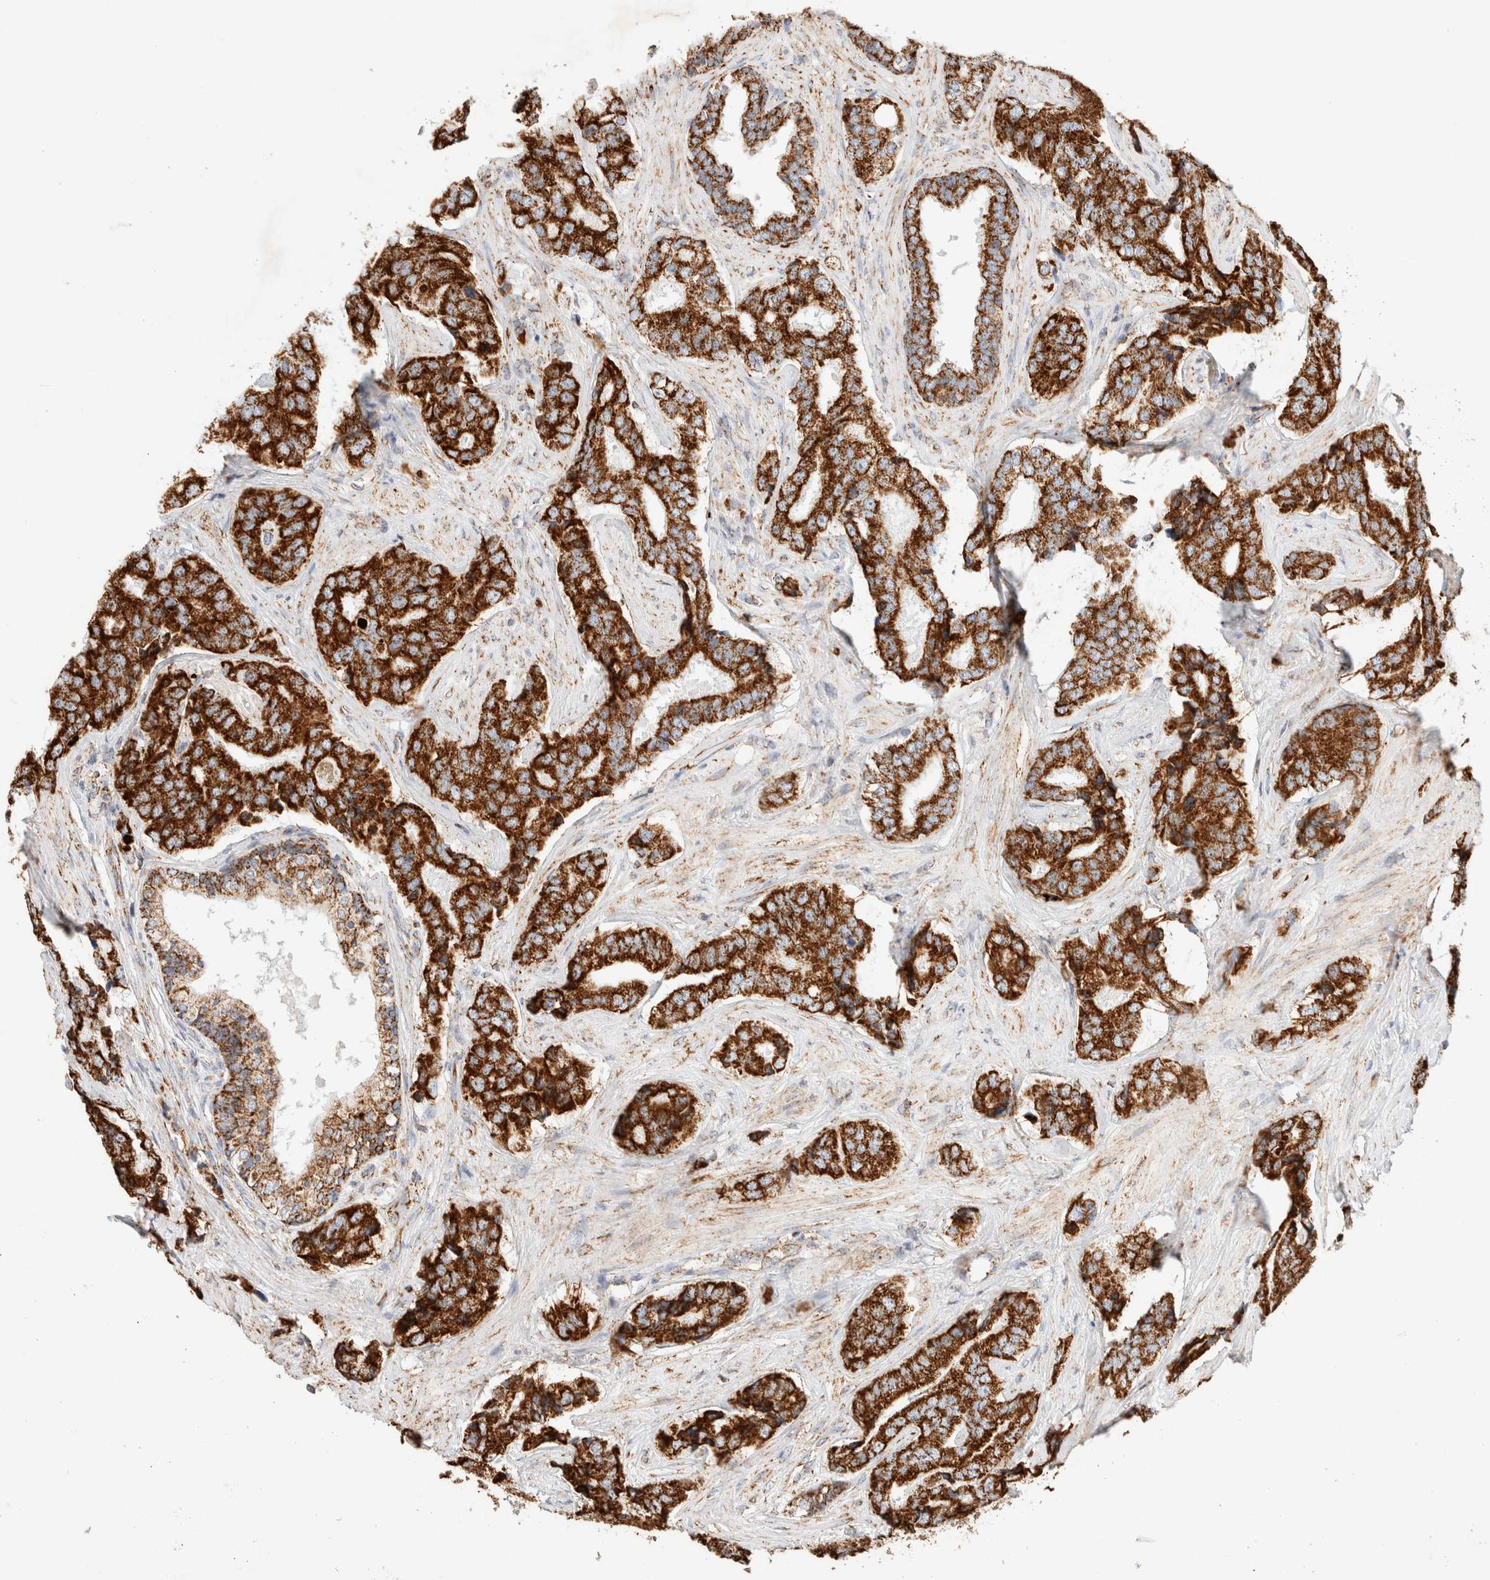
{"staining": {"intensity": "strong", "quantity": ">75%", "location": "cytoplasmic/membranous"}, "tissue": "prostate cancer", "cell_type": "Tumor cells", "image_type": "cancer", "snomed": [{"axis": "morphology", "description": "Adenocarcinoma, High grade"}, {"axis": "topography", "description": "Prostate"}], "caption": "Immunohistochemical staining of human prostate cancer (adenocarcinoma (high-grade)) demonstrates strong cytoplasmic/membranous protein staining in about >75% of tumor cells.", "gene": "PHB2", "patient": {"sex": "male", "age": 60}}